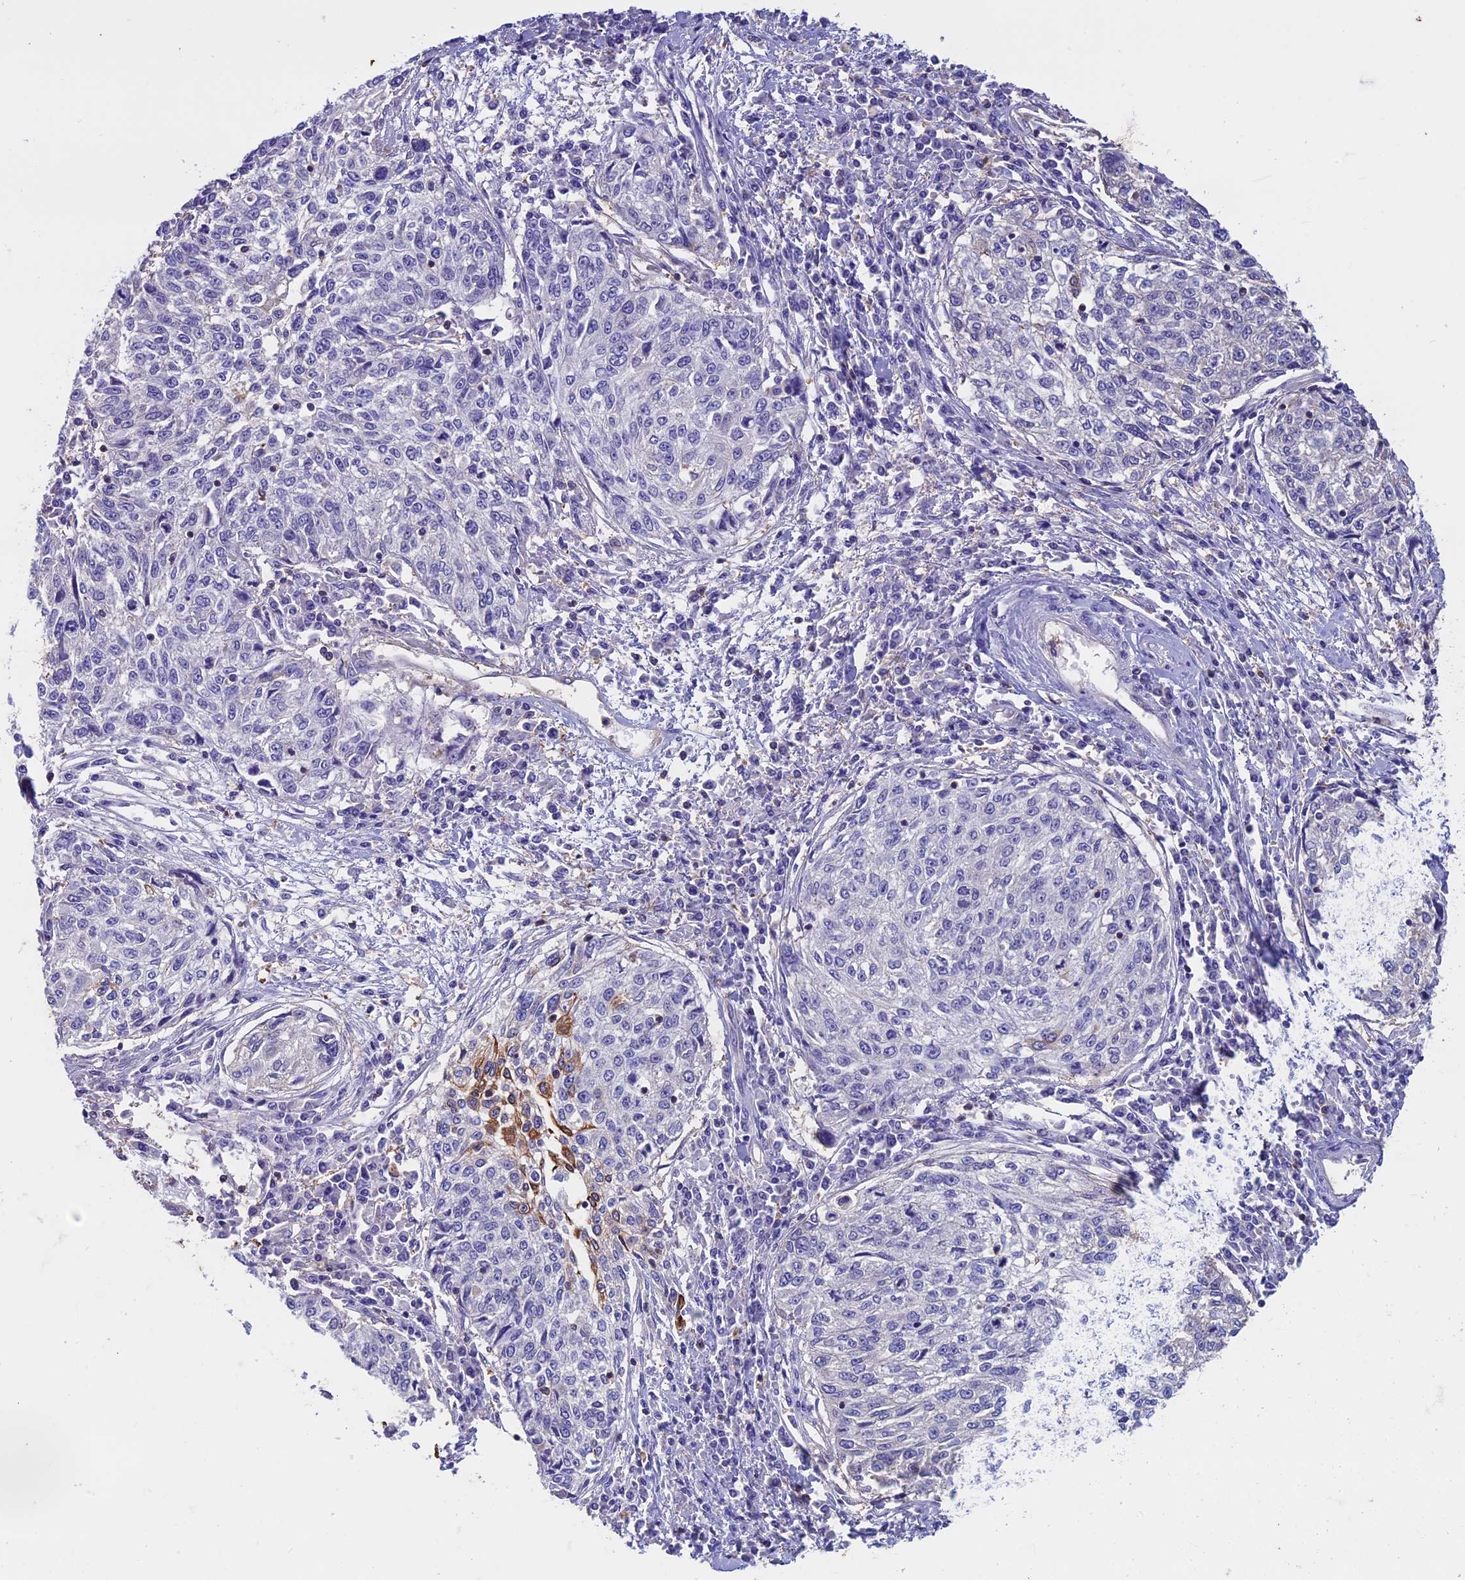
{"staining": {"intensity": "moderate", "quantity": "<25%", "location": "cytoplasmic/membranous"}, "tissue": "cervical cancer", "cell_type": "Tumor cells", "image_type": "cancer", "snomed": [{"axis": "morphology", "description": "Squamous cell carcinoma, NOS"}, {"axis": "topography", "description": "Cervix"}], "caption": "Immunohistochemical staining of human cervical cancer (squamous cell carcinoma) displays low levels of moderate cytoplasmic/membranous positivity in approximately <25% of tumor cells.", "gene": "CDAN1", "patient": {"sex": "female", "age": 57}}